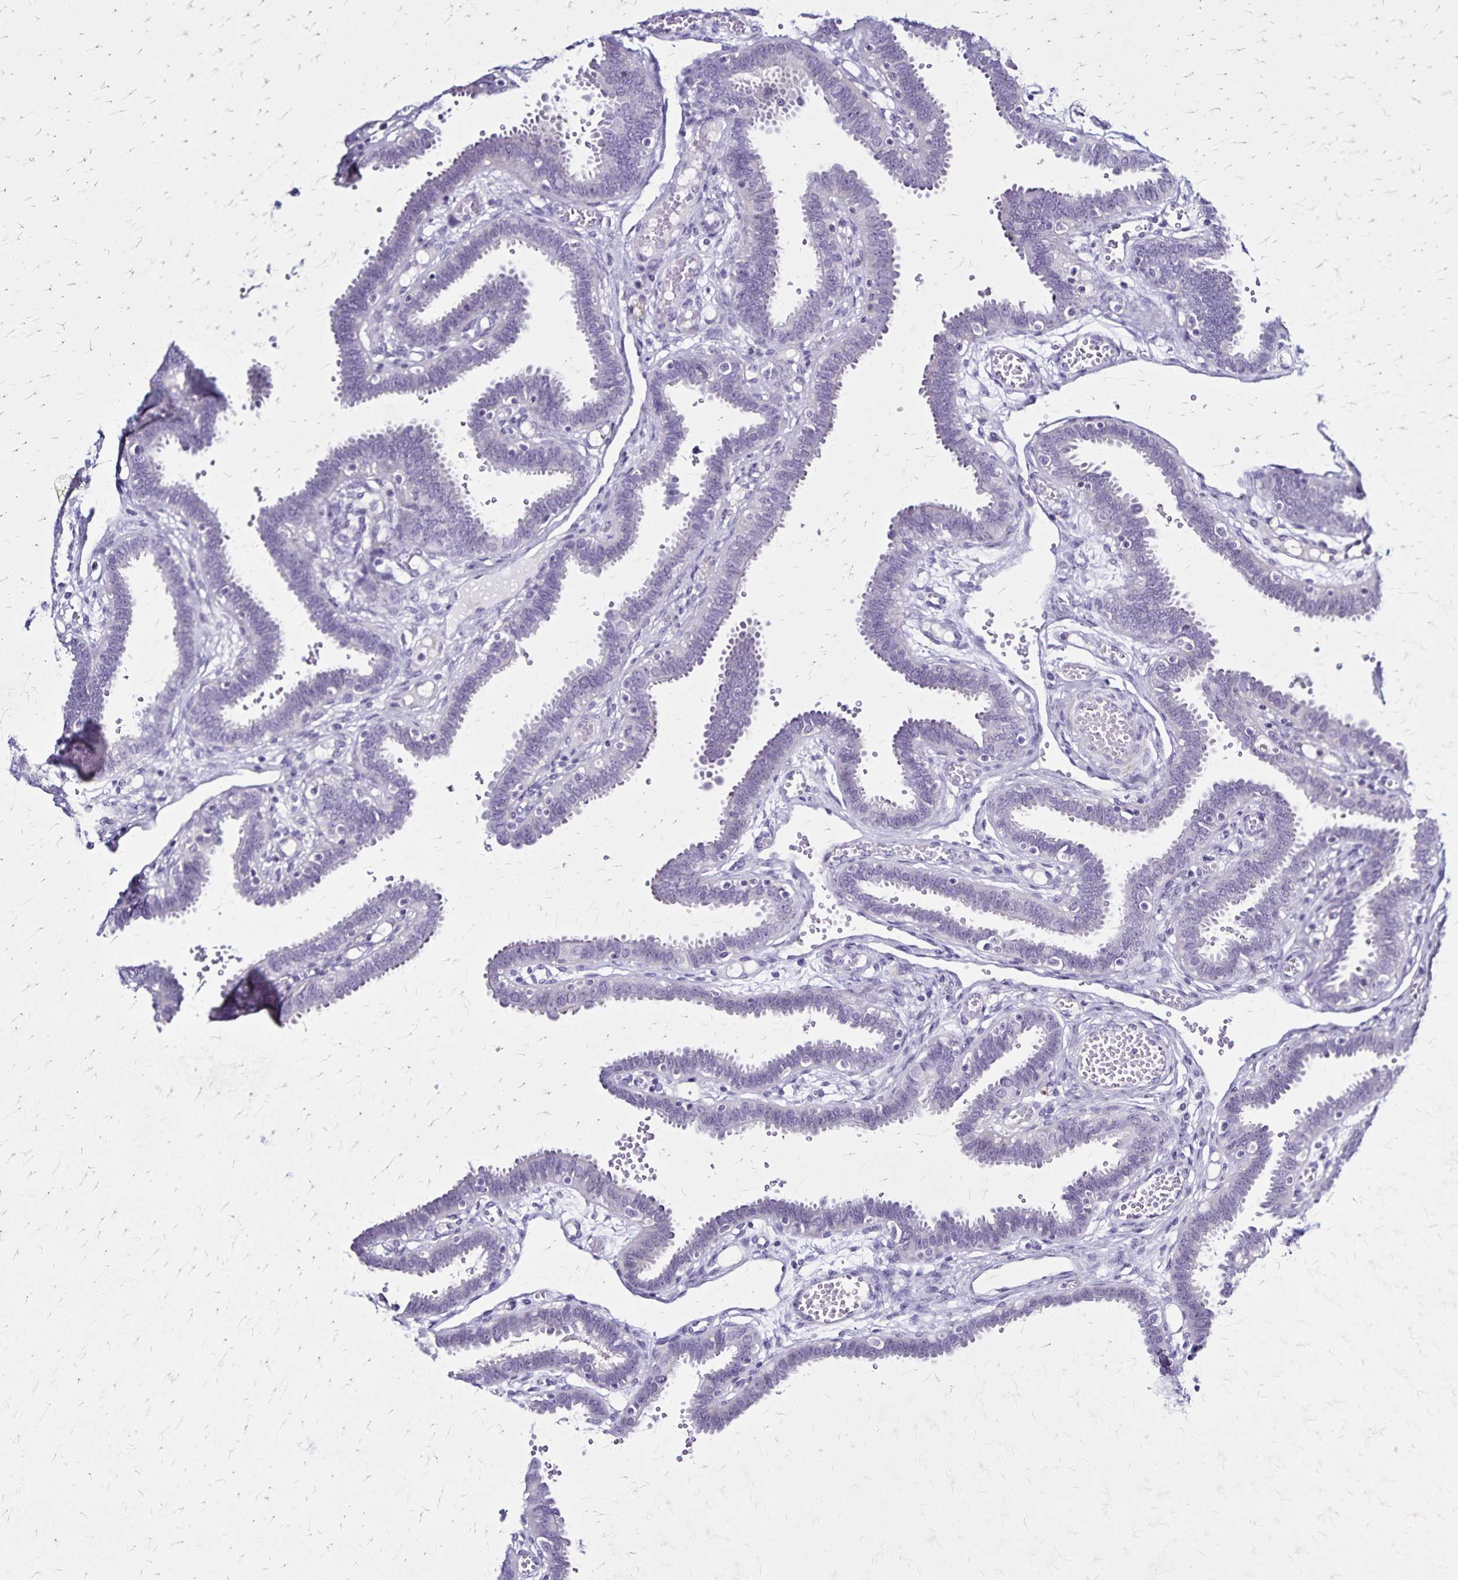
{"staining": {"intensity": "negative", "quantity": "none", "location": "none"}, "tissue": "fallopian tube", "cell_type": "Glandular cells", "image_type": "normal", "snomed": [{"axis": "morphology", "description": "Normal tissue, NOS"}, {"axis": "topography", "description": "Fallopian tube"}], "caption": "The immunohistochemistry (IHC) histopathology image has no significant expression in glandular cells of fallopian tube. The staining was performed using DAB (3,3'-diaminobenzidine) to visualize the protein expression in brown, while the nuclei were stained in blue with hematoxylin (Magnification: 20x).", "gene": "PLXNA4", "patient": {"sex": "female", "age": 37}}